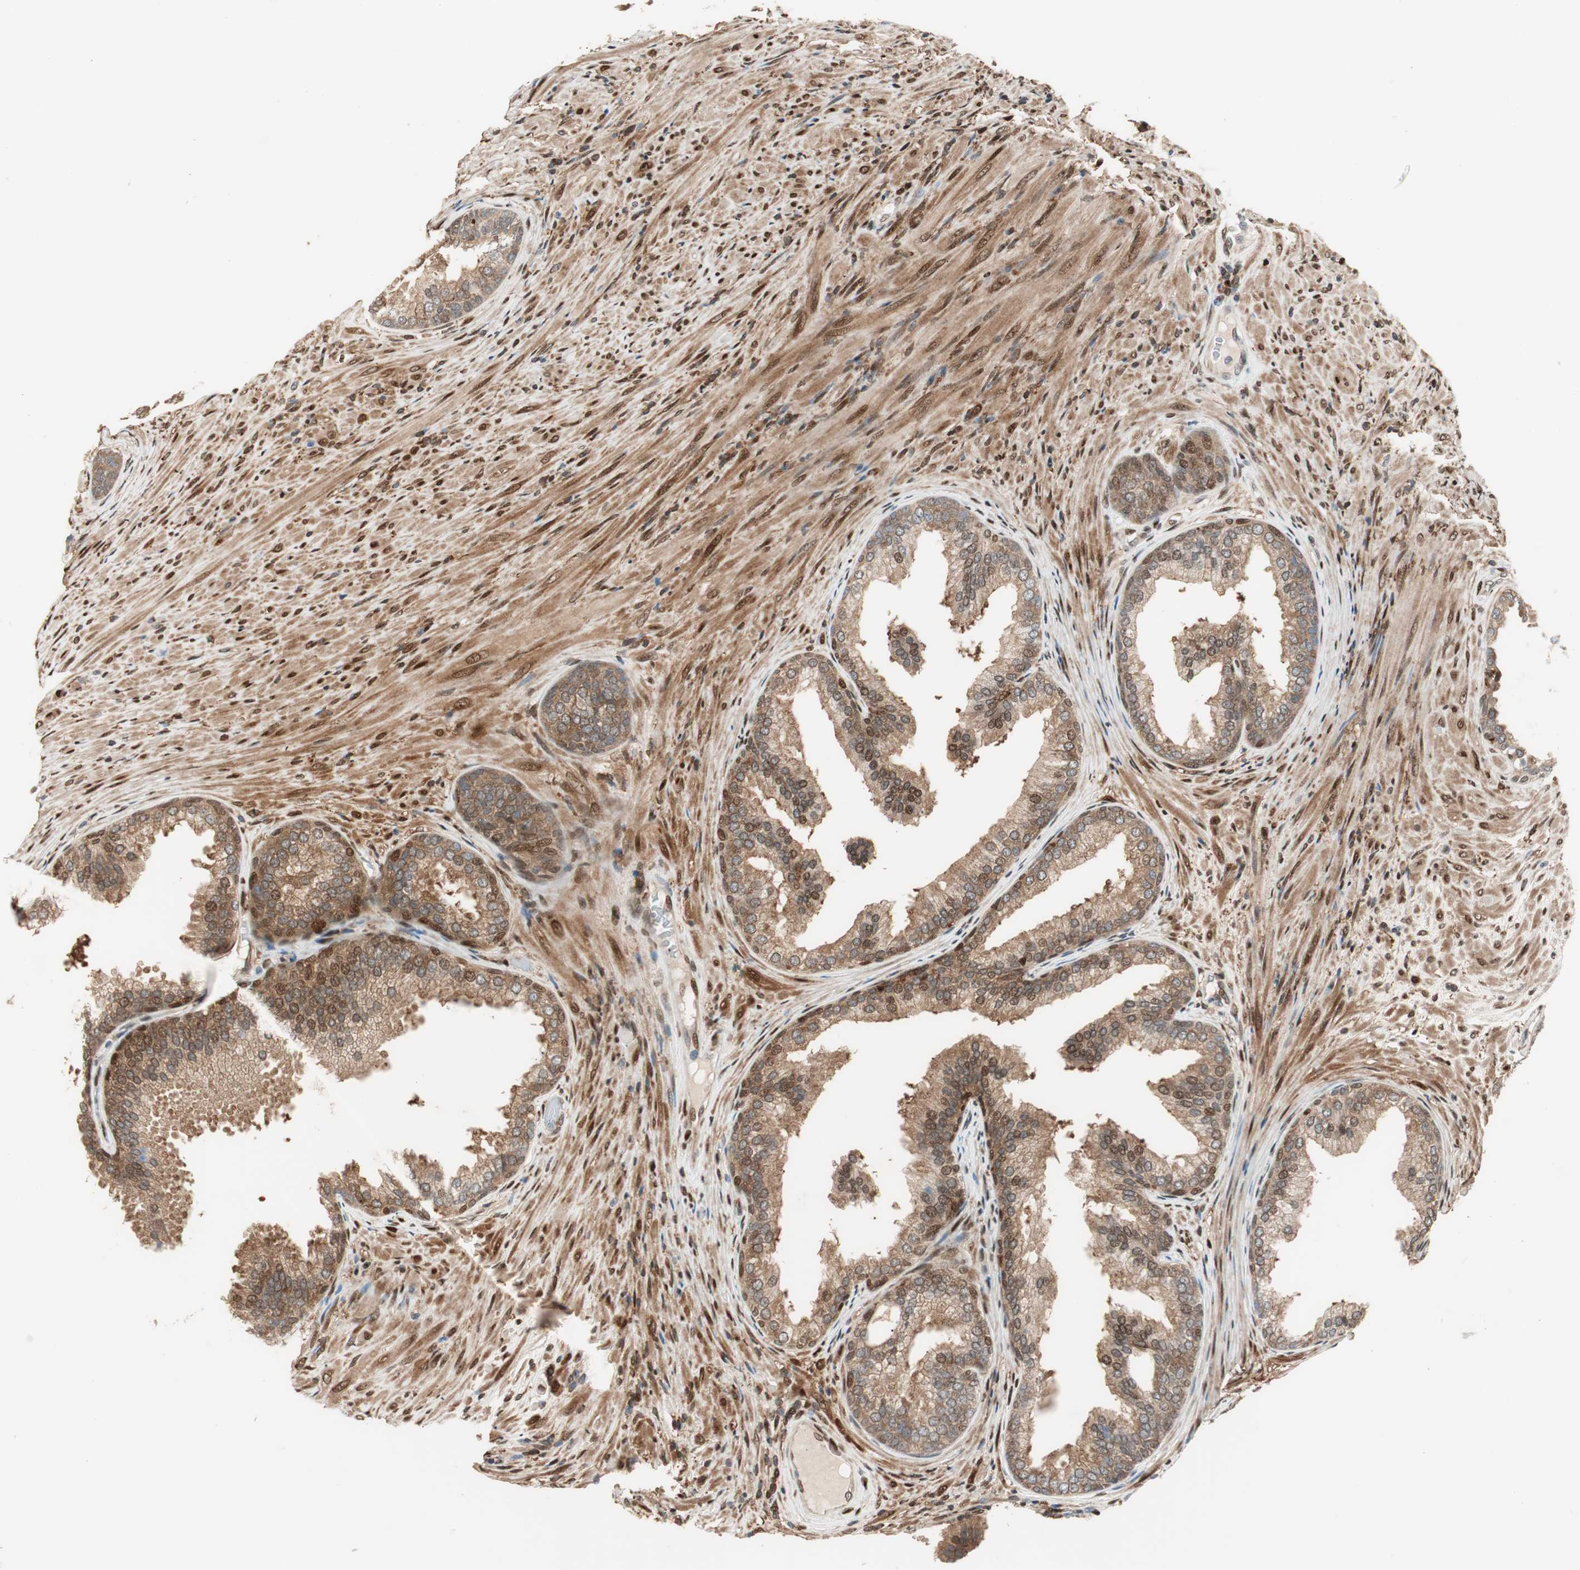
{"staining": {"intensity": "moderate", "quantity": ">75%", "location": "cytoplasmic/membranous,nuclear"}, "tissue": "prostate", "cell_type": "Glandular cells", "image_type": "normal", "snomed": [{"axis": "morphology", "description": "Normal tissue, NOS"}, {"axis": "topography", "description": "Prostate"}], "caption": "High-magnification brightfield microscopy of unremarkable prostate stained with DAB (brown) and counterstained with hematoxylin (blue). glandular cells exhibit moderate cytoplasmic/membranous,nuclear expression is seen in approximately>75% of cells.", "gene": "BIN1", "patient": {"sex": "male", "age": 76}}